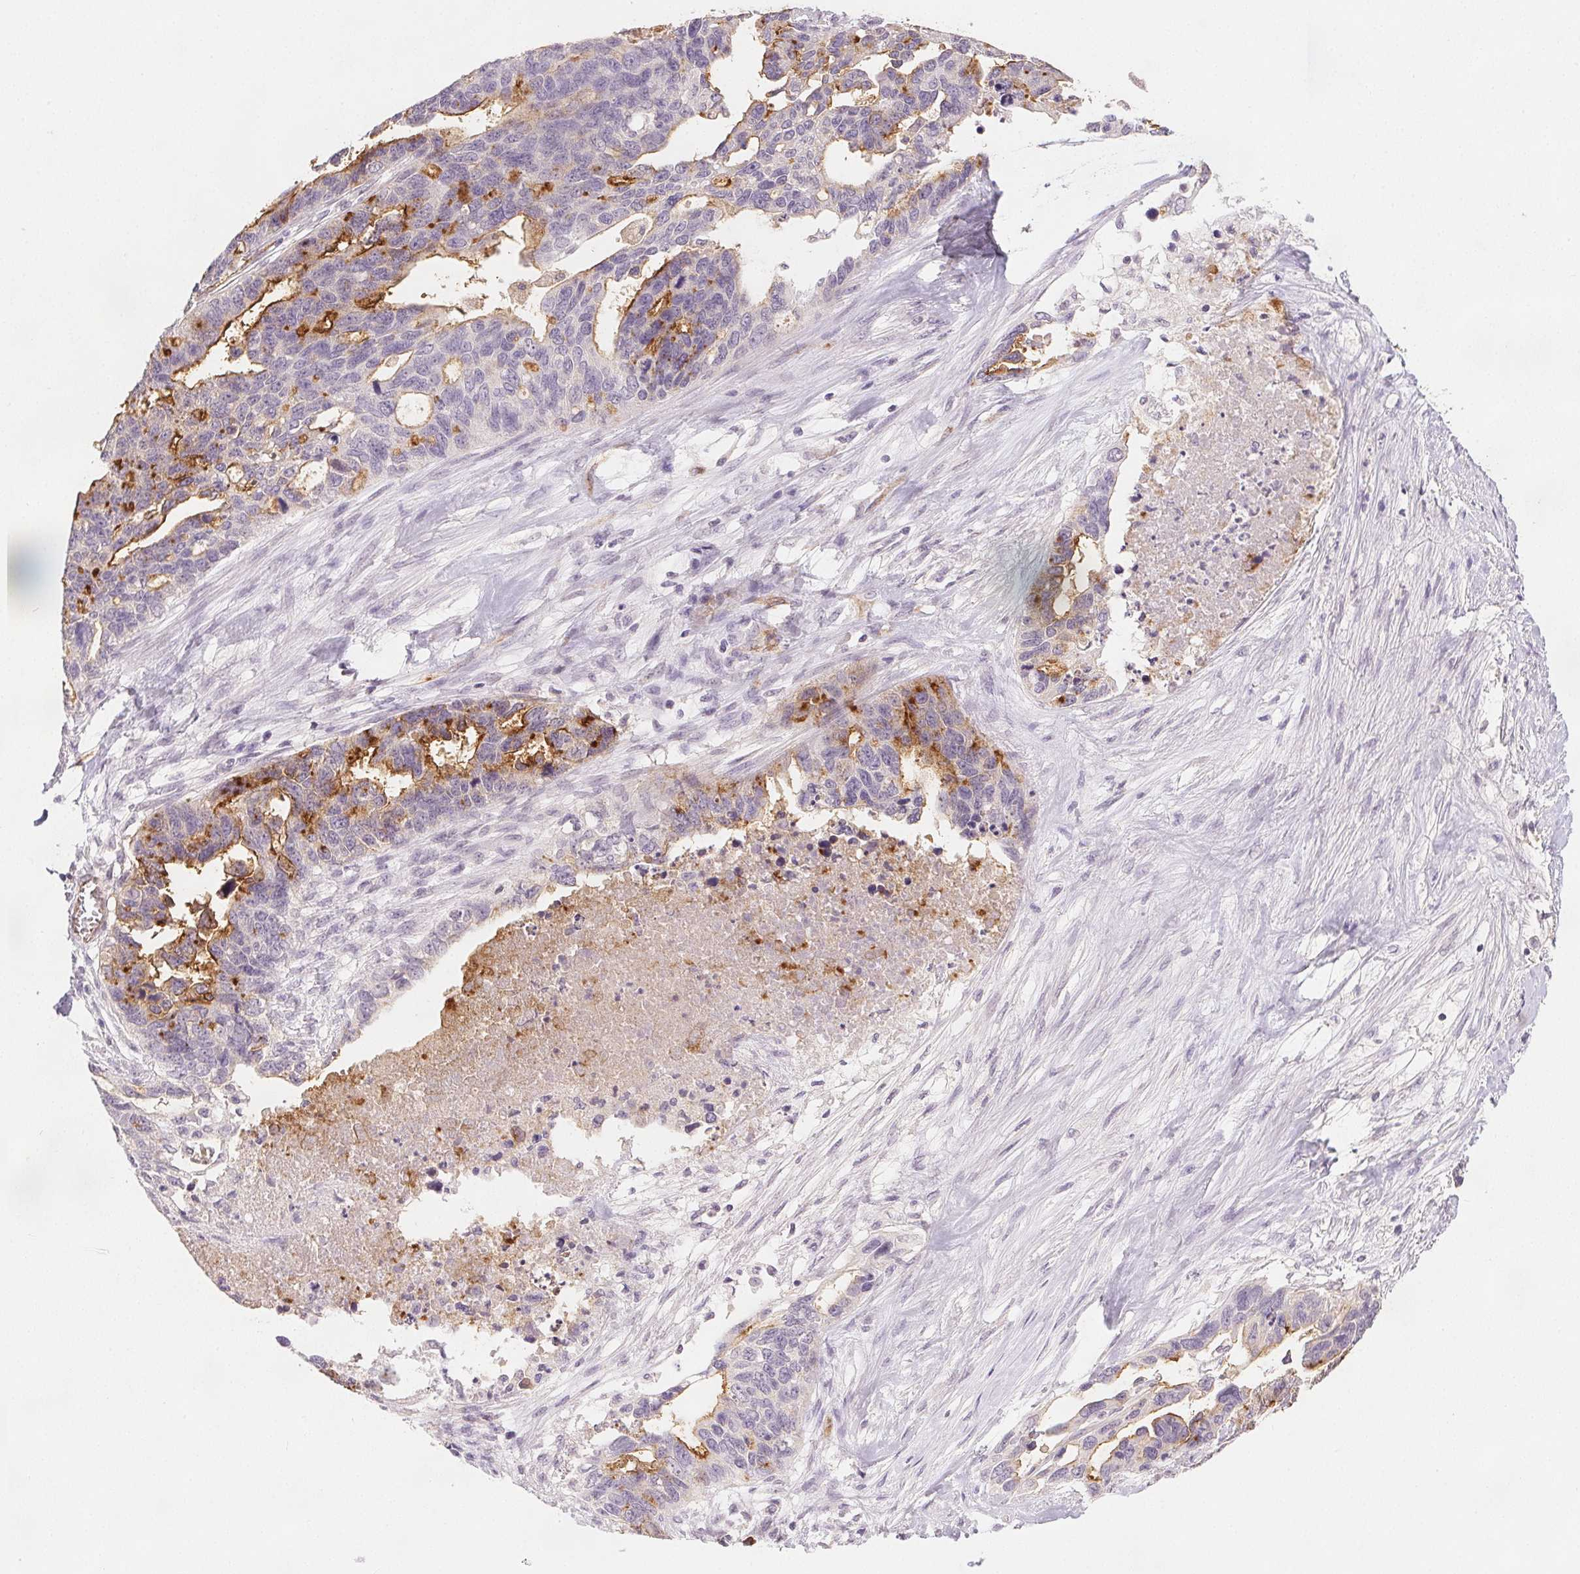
{"staining": {"intensity": "strong", "quantity": "25%-75%", "location": "cytoplasmic/membranous"}, "tissue": "ovarian cancer", "cell_type": "Tumor cells", "image_type": "cancer", "snomed": [{"axis": "morphology", "description": "Cystadenocarcinoma, serous, NOS"}, {"axis": "topography", "description": "Ovary"}], "caption": "The immunohistochemical stain labels strong cytoplasmic/membranous staining in tumor cells of ovarian serous cystadenocarcinoma tissue. The staining was performed using DAB (3,3'-diaminobenzidine) to visualize the protein expression in brown, while the nuclei were stained in blue with hematoxylin (Magnification: 20x).", "gene": "PODXL", "patient": {"sex": "female", "age": 69}}